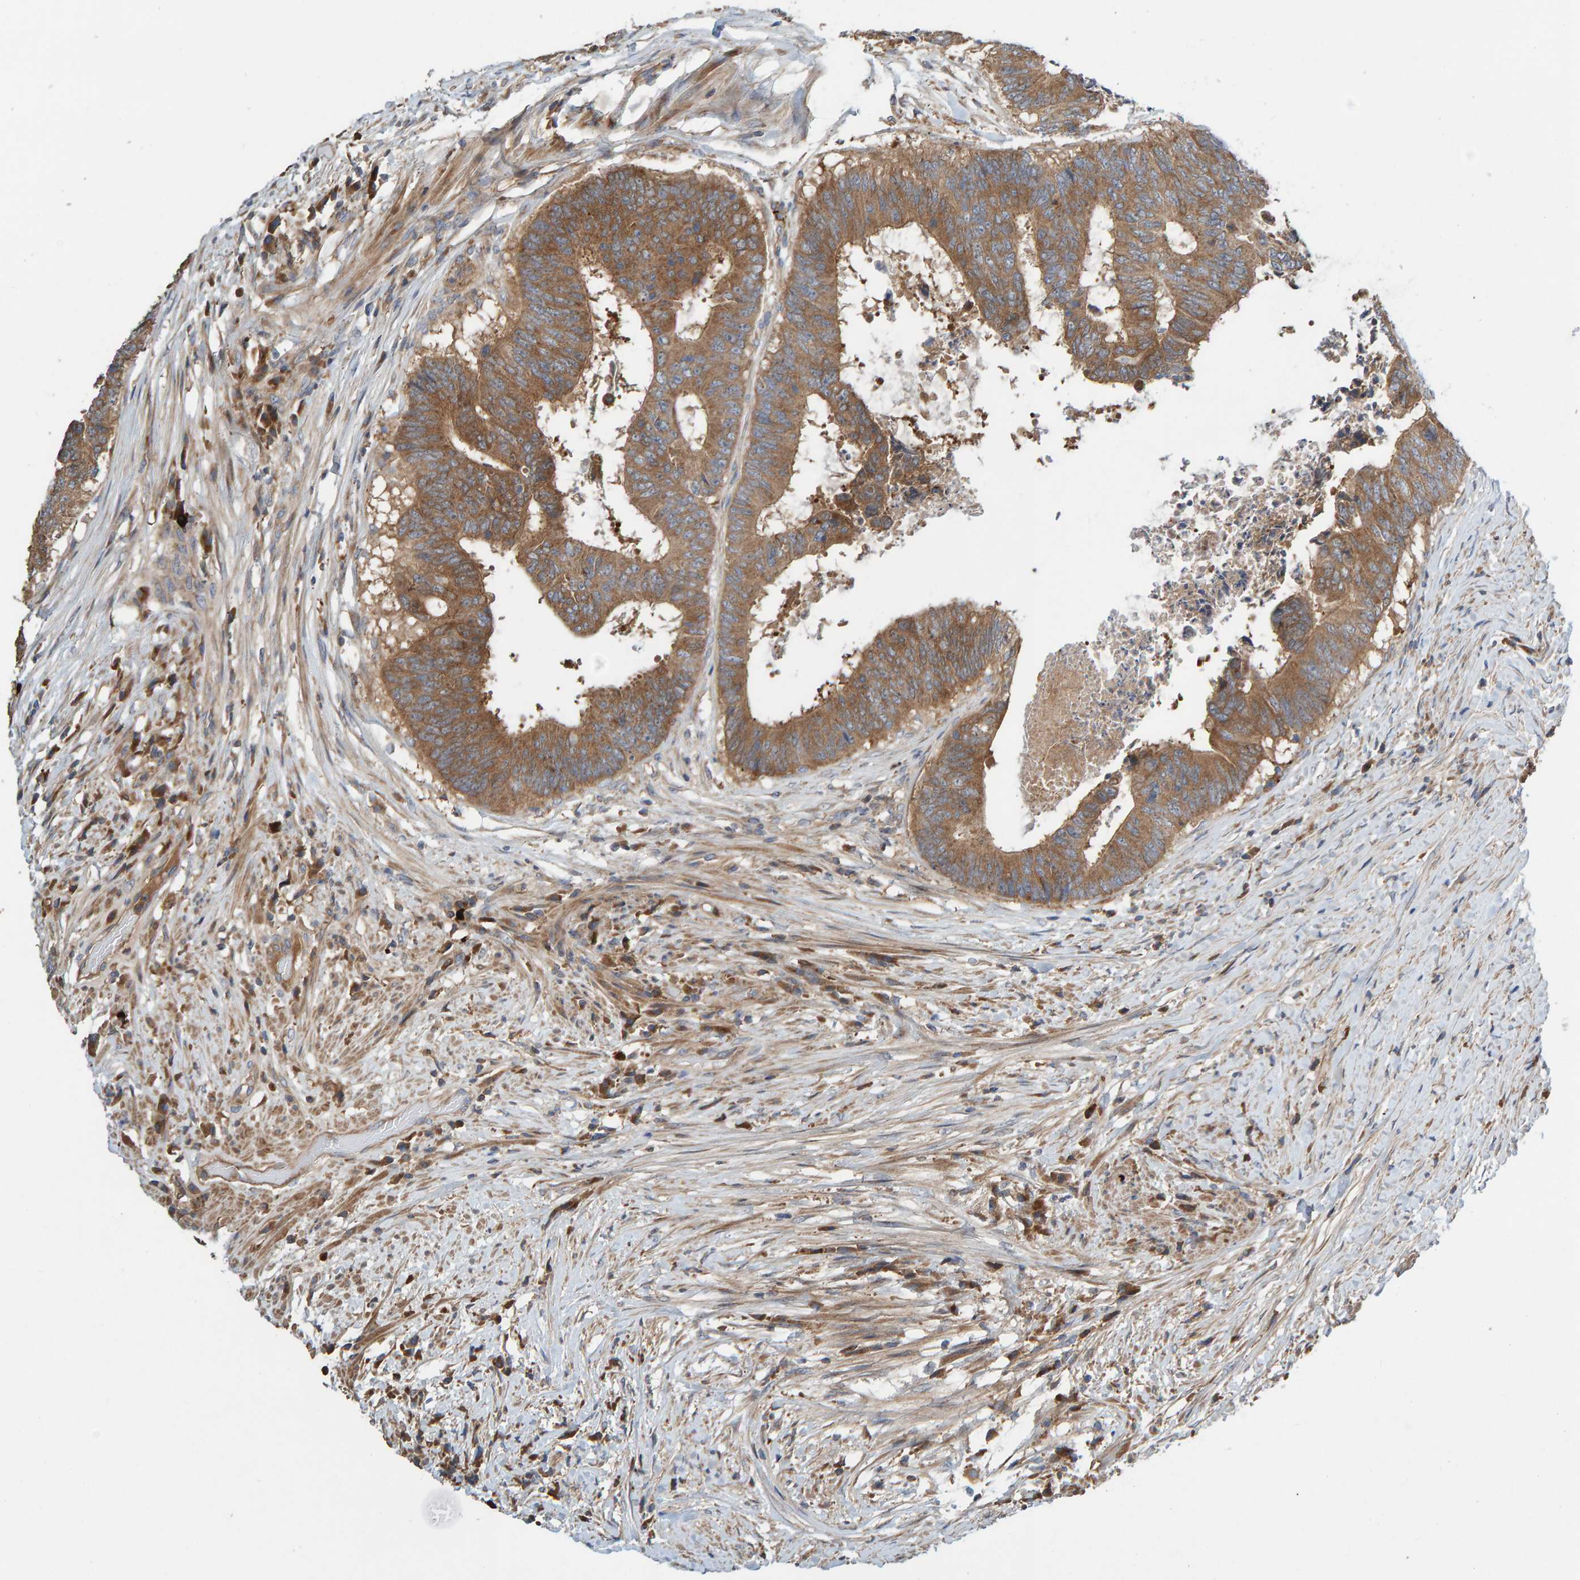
{"staining": {"intensity": "moderate", "quantity": ">75%", "location": "cytoplasmic/membranous"}, "tissue": "colorectal cancer", "cell_type": "Tumor cells", "image_type": "cancer", "snomed": [{"axis": "morphology", "description": "Adenocarcinoma, NOS"}, {"axis": "topography", "description": "Rectum"}], "caption": "Colorectal cancer stained for a protein exhibits moderate cytoplasmic/membranous positivity in tumor cells.", "gene": "KIAA0753", "patient": {"sex": "male", "age": 72}}